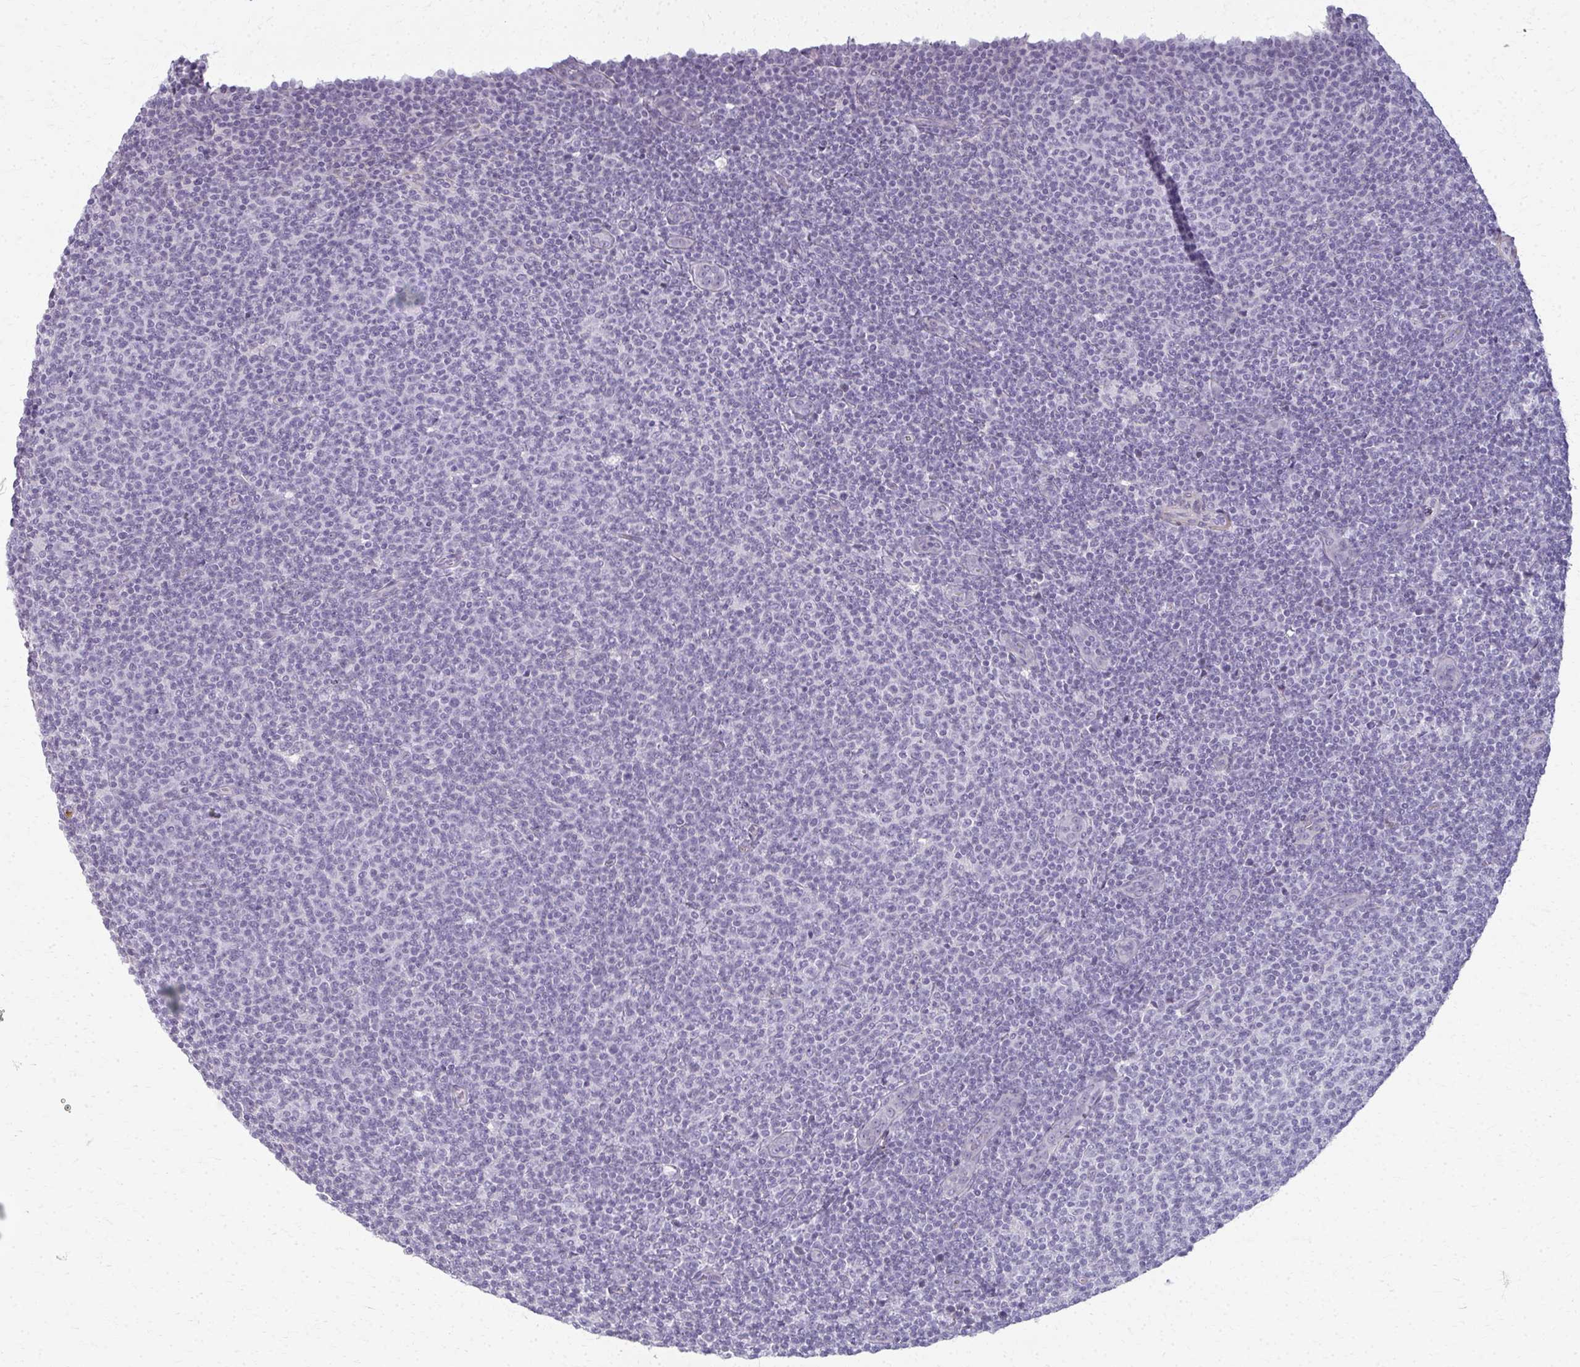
{"staining": {"intensity": "negative", "quantity": "none", "location": "none"}, "tissue": "lymphoma", "cell_type": "Tumor cells", "image_type": "cancer", "snomed": [{"axis": "morphology", "description": "Malignant lymphoma, non-Hodgkin's type, Low grade"}, {"axis": "topography", "description": "Lymph node"}], "caption": "This is a histopathology image of IHC staining of lymphoma, which shows no expression in tumor cells.", "gene": "CA3", "patient": {"sex": "male", "age": 66}}